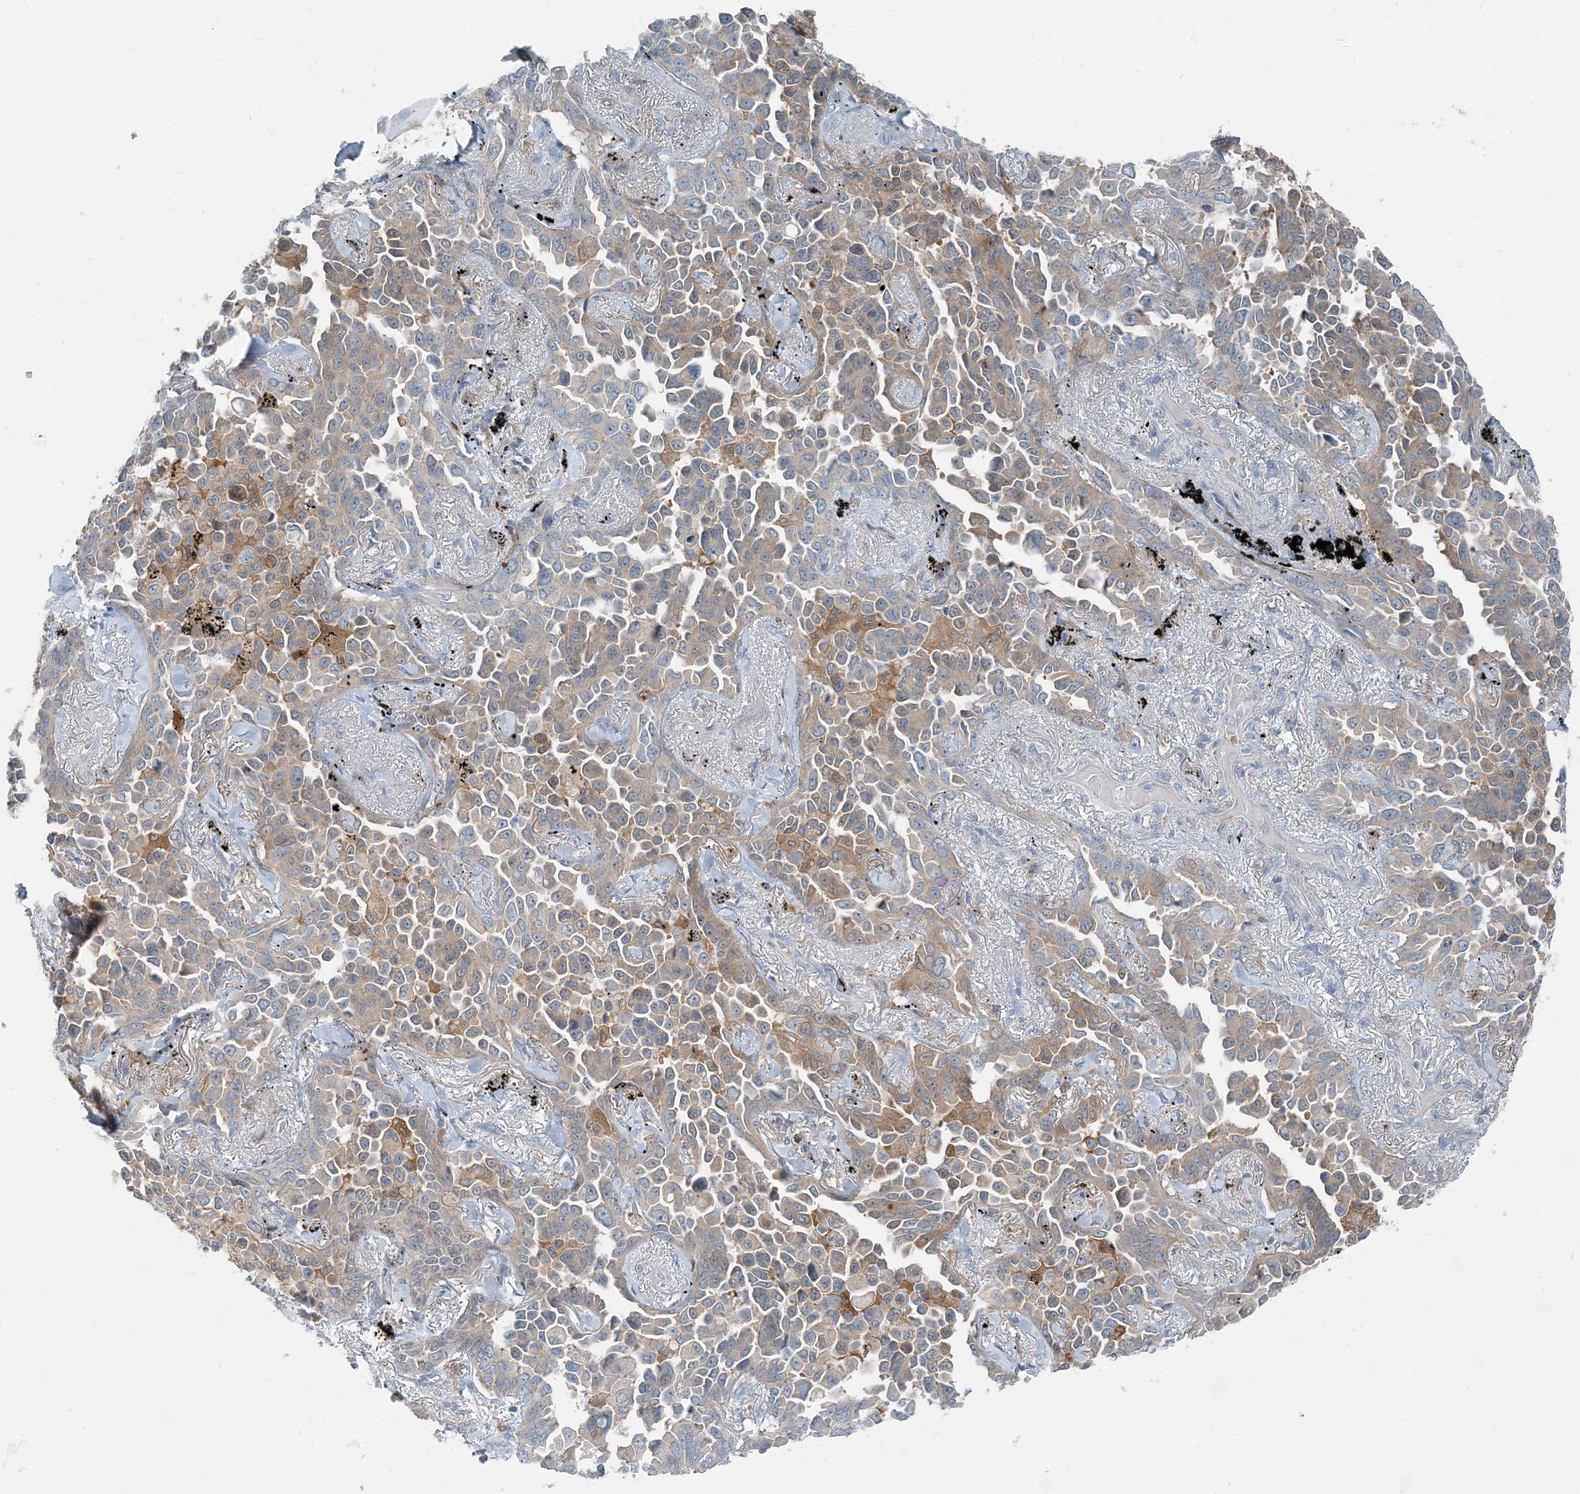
{"staining": {"intensity": "weak", "quantity": "<25%", "location": "cytoplasmic/membranous"}, "tissue": "lung cancer", "cell_type": "Tumor cells", "image_type": "cancer", "snomed": [{"axis": "morphology", "description": "Adenocarcinoma, NOS"}, {"axis": "topography", "description": "Lung"}], "caption": "A micrograph of lung cancer (adenocarcinoma) stained for a protein shows no brown staining in tumor cells.", "gene": "ARMH1", "patient": {"sex": "female", "age": 67}}